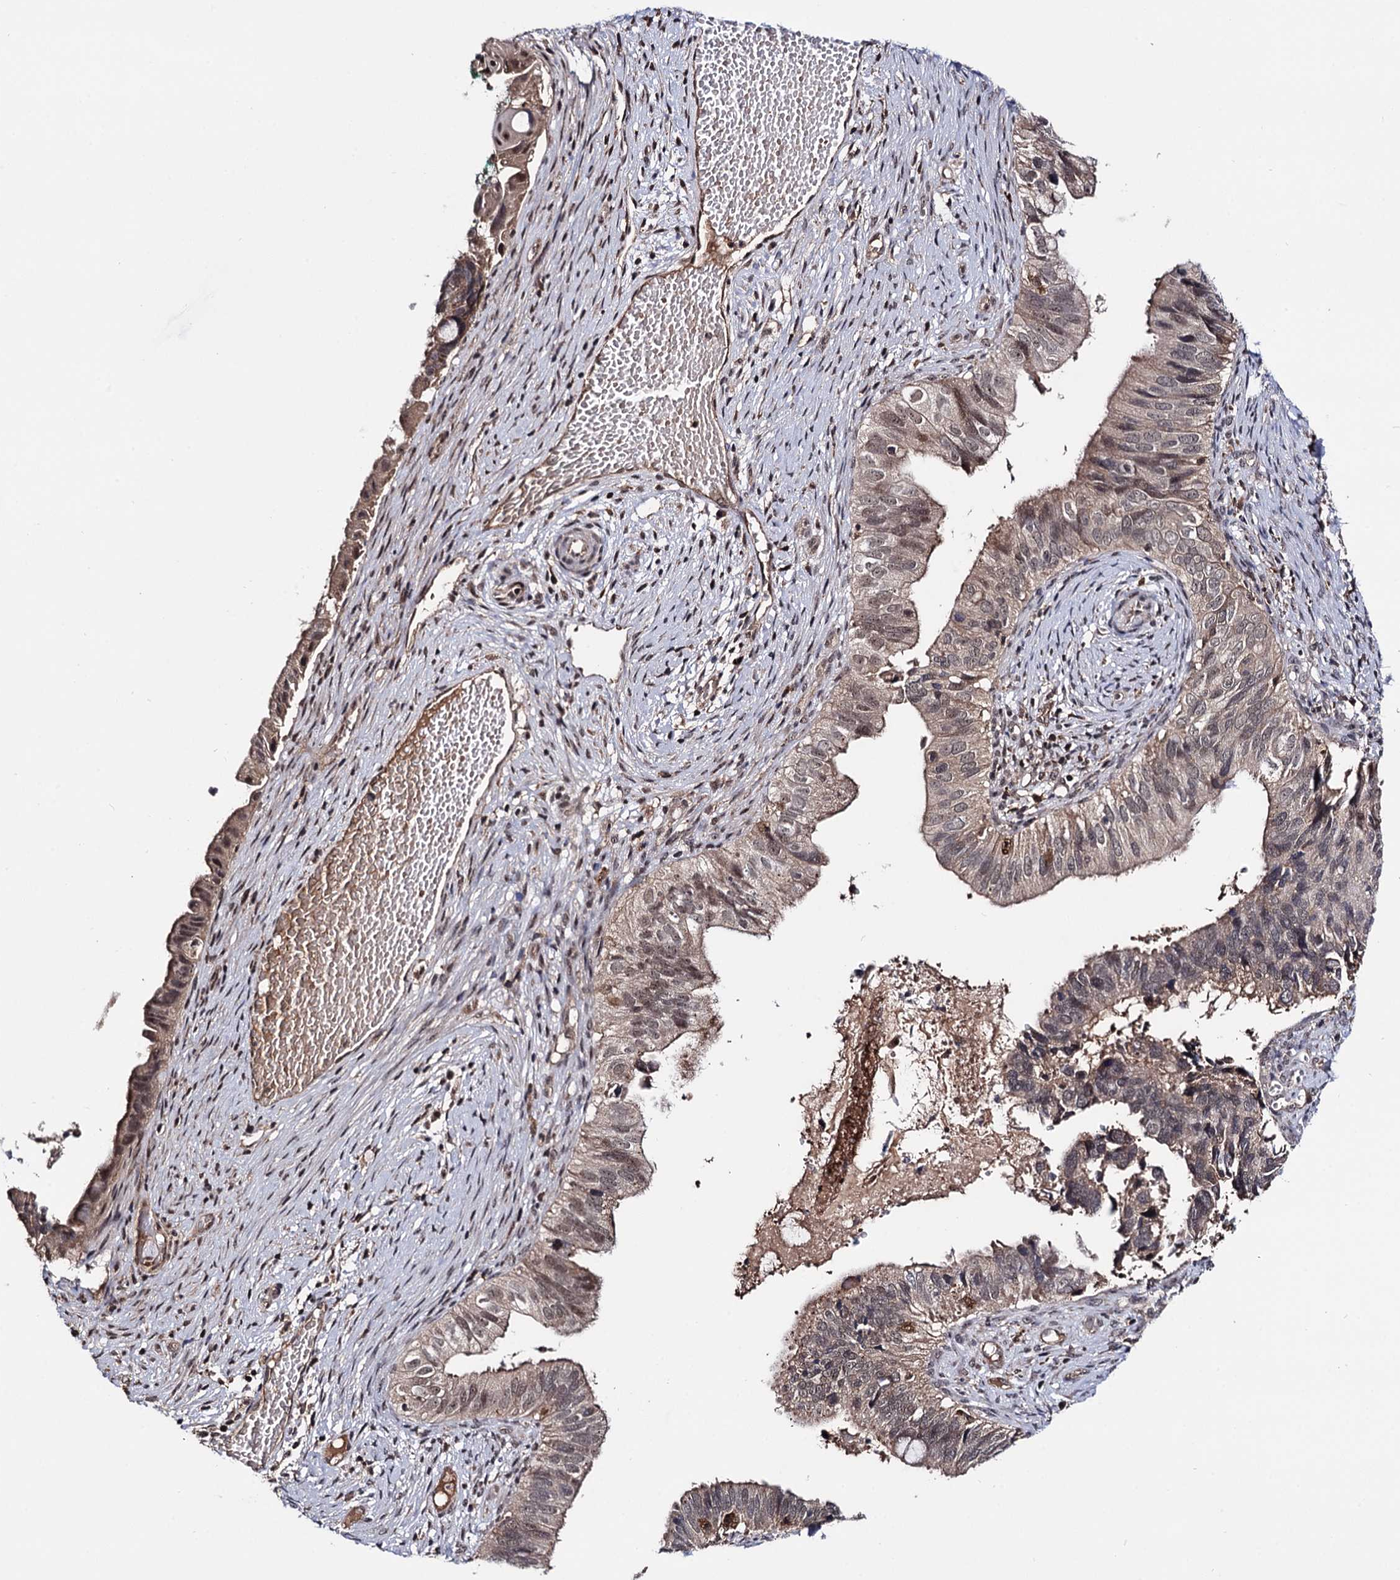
{"staining": {"intensity": "moderate", "quantity": ">75%", "location": "cytoplasmic/membranous,nuclear"}, "tissue": "cervical cancer", "cell_type": "Tumor cells", "image_type": "cancer", "snomed": [{"axis": "morphology", "description": "Adenocarcinoma, NOS"}, {"axis": "topography", "description": "Cervix"}], "caption": "Human cervical adenocarcinoma stained with a protein marker exhibits moderate staining in tumor cells.", "gene": "MICAL2", "patient": {"sex": "female", "age": 42}}